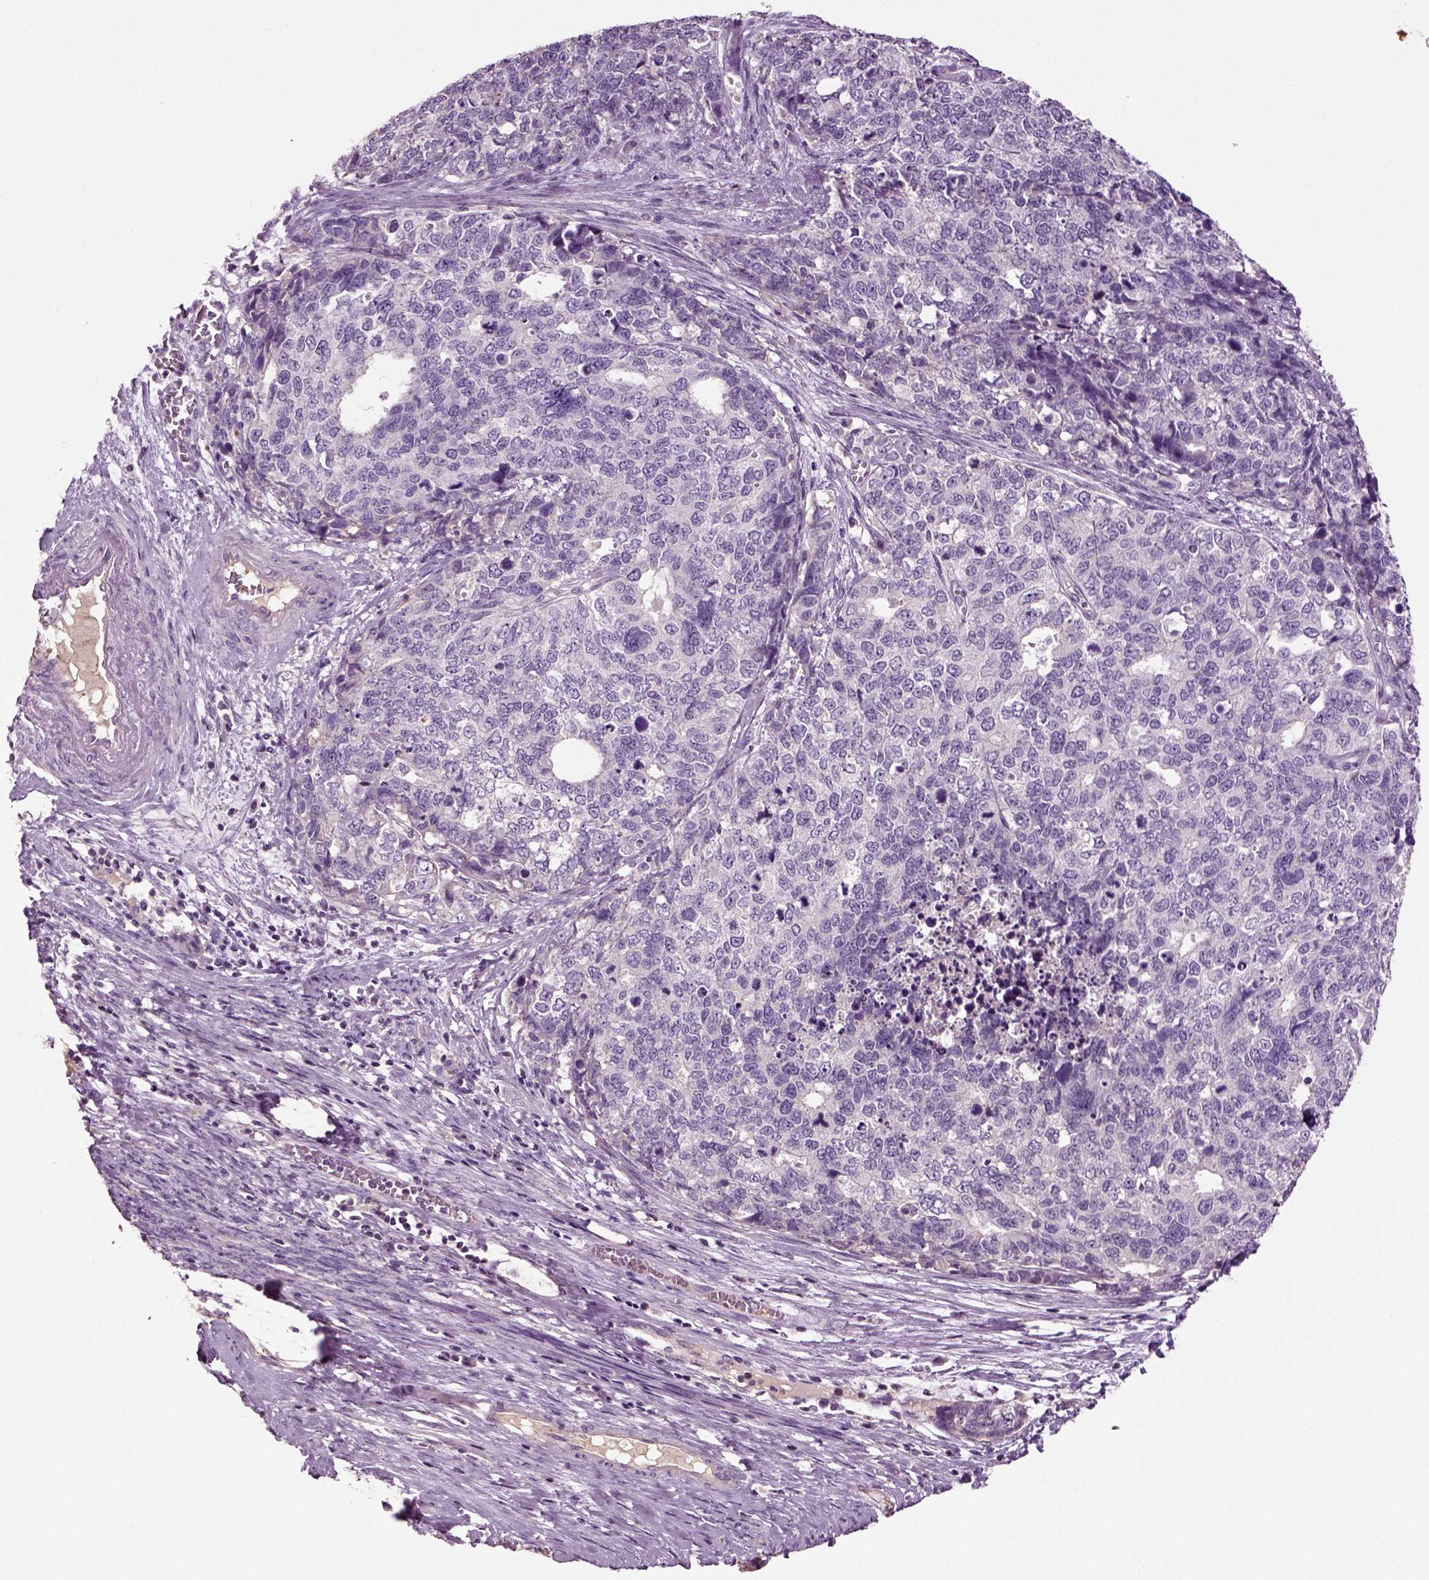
{"staining": {"intensity": "negative", "quantity": "none", "location": "none"}, "tissue": "cervical cancer", "cell_type": "Tumor cells", "image_type": "cancer", "snomed": [{"axis": "morphology", "description": "Squamous cell carcinoma, NOS"}, {"axis": "topography", "description": "Cervix"}], "caption": "Cervical cancer (squamous cell carcinoma) was stained to show a protein in brown. There is no significant positivity in tumor cells. (Immunohistochemistry (ihc), brightfield microscopy, high magnification).", "gene": "DEFB118", "patient": {"sex": "female", "age": 63}}